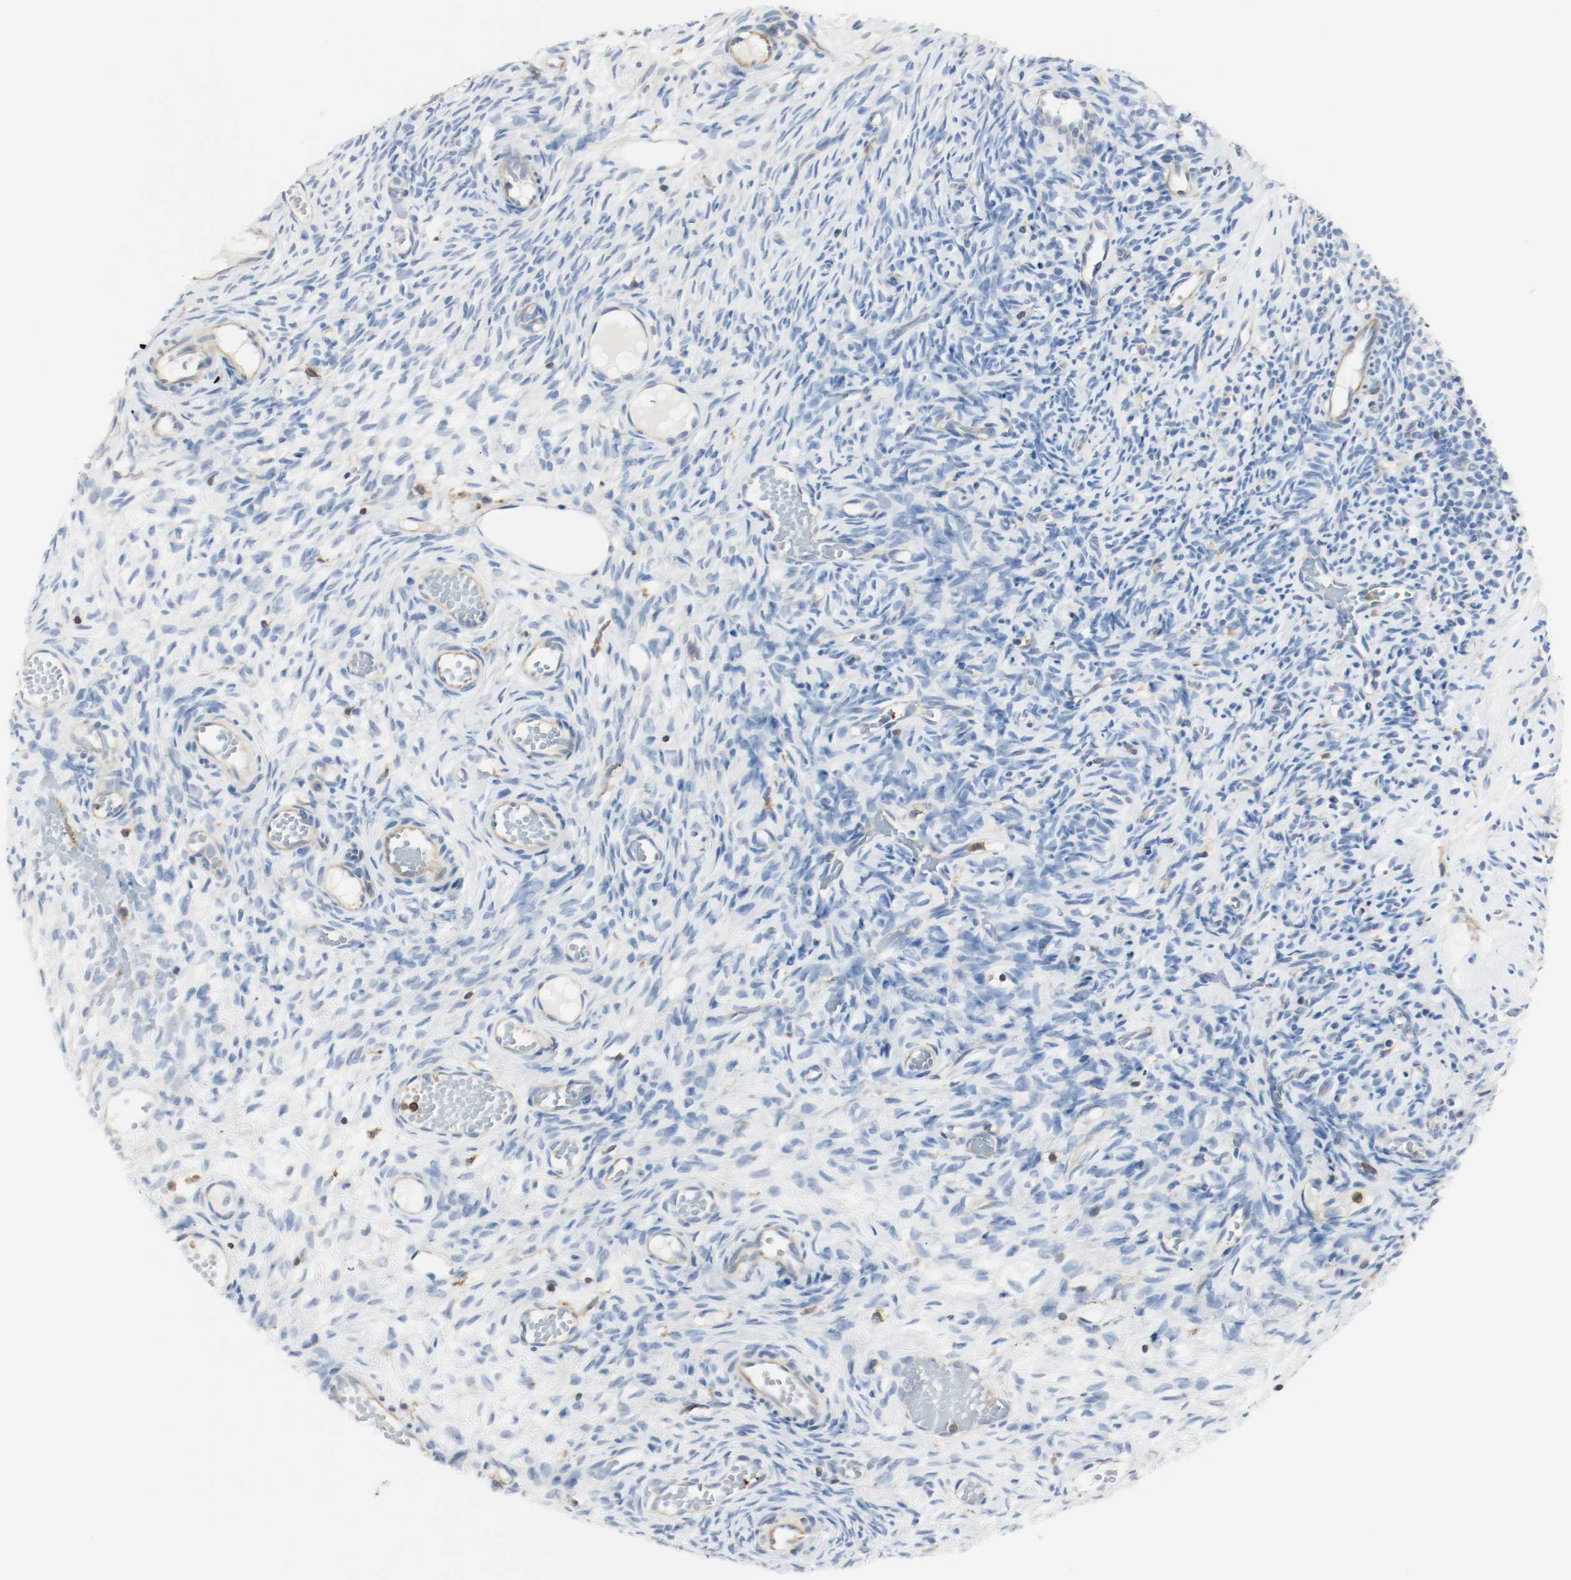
{"staining": {"intensity": "negative", "quantity": "none", "location": "none"}, "tissue": "ovary", "cell_type": "Follicle cells", "image_type": "normal", "snomed": [{"axis": "morphology", "description": "Normal tissue, NOS"}, {"axis": "topography", "description": "Ovary"}], "caption": "IHC image of benign ovary: human ovary stained with DAB shows no significant protein positivity in follicle cells.", "gene": "ARPC1B", "patient": {"sex": "female", "age": 35}}